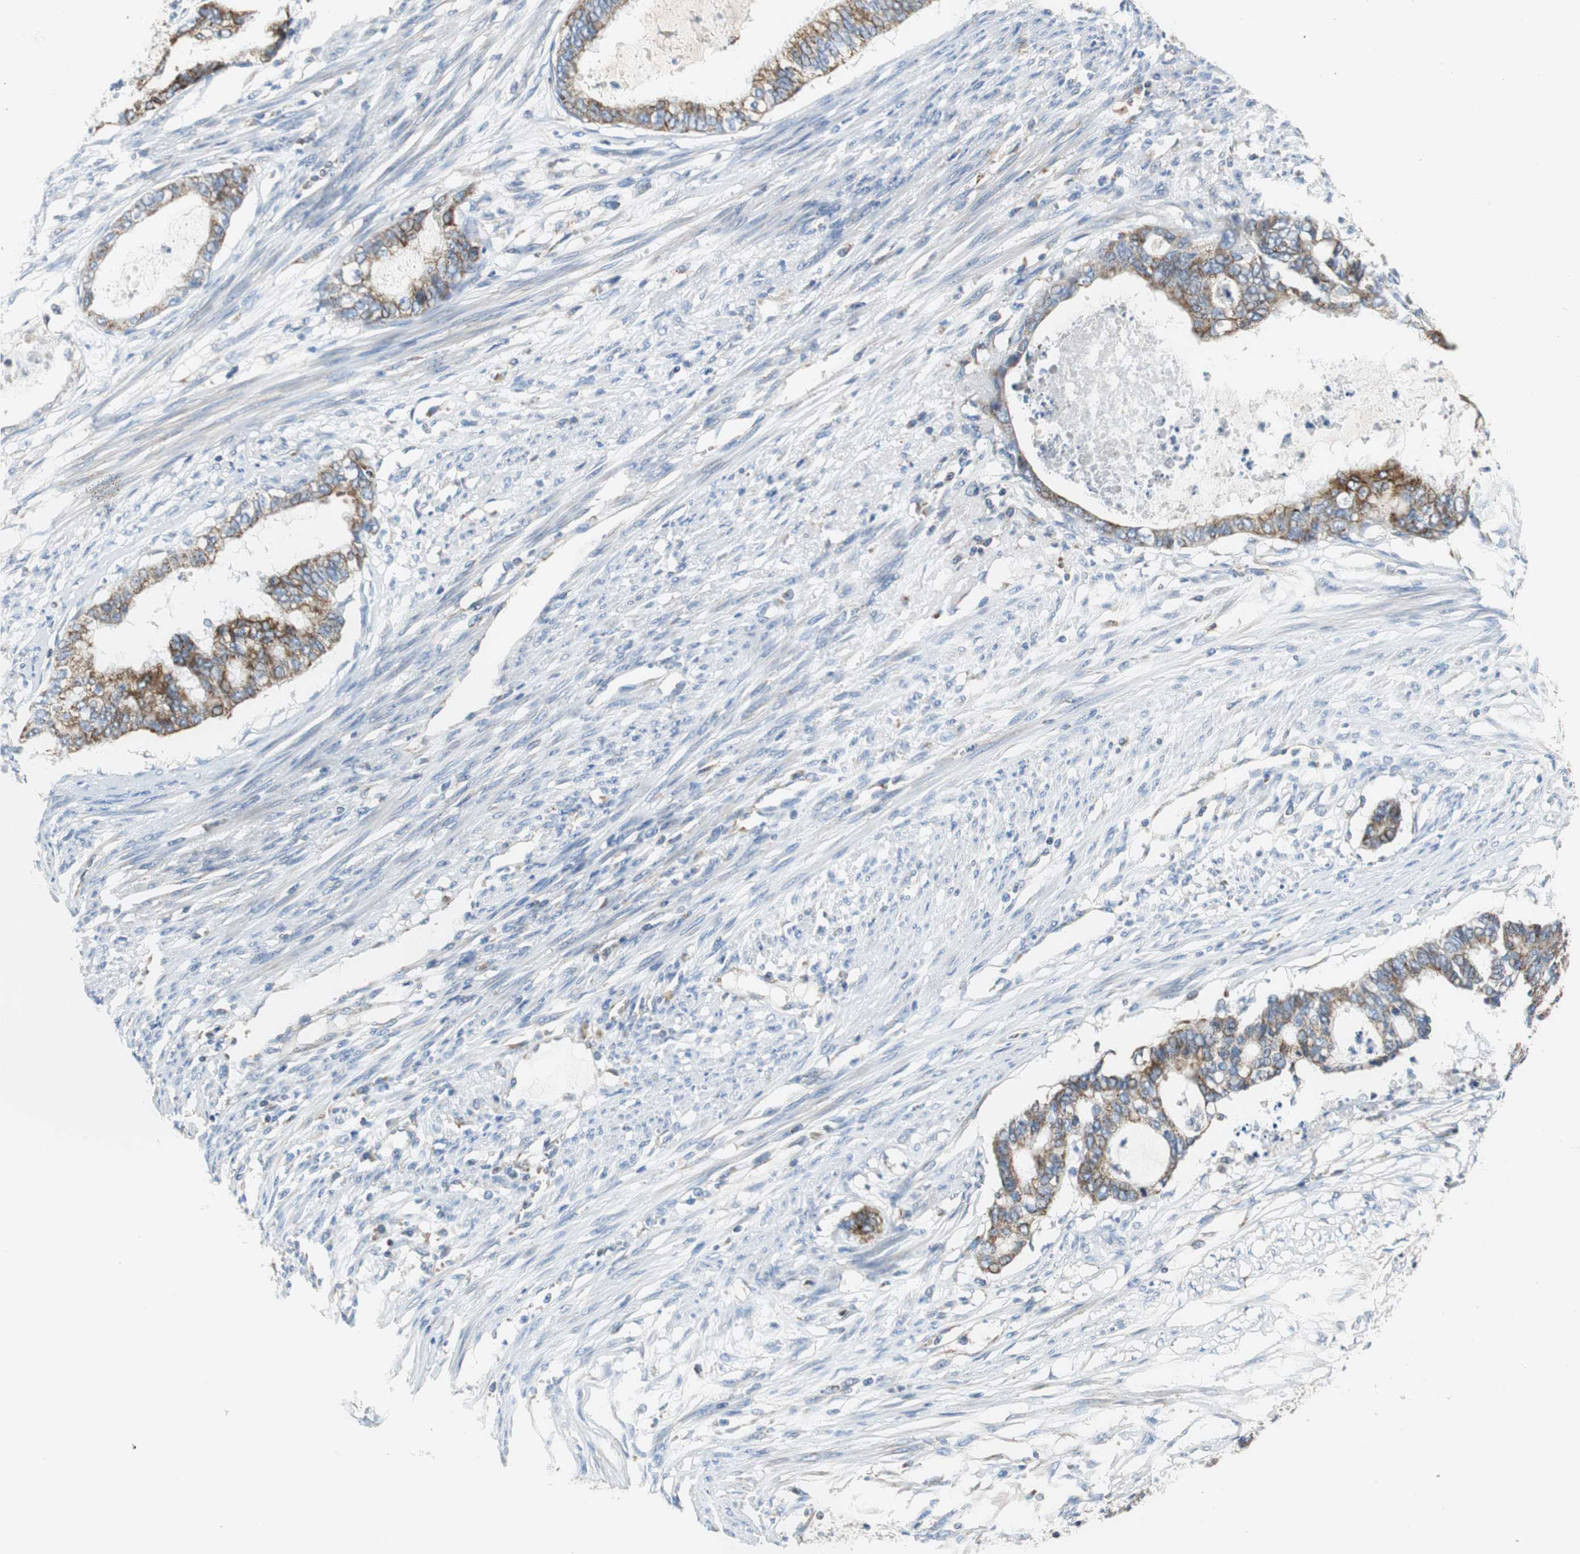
{"staining": {"intensity": "strong", "quantity": ">75%", "location": "cytoplasmic/membranous"}, "tissue": "endometrial cancer", "cell_type": "Tumor cells", "image_type": "cancer", "snomed": [{"axis": "morphology", "description": "Adenocarcinoma, NOS"}, {"axis": "topography", "description": "Endometrium"}], "caption": "Immunohistochemical staining of human adenocarcinoma (endometrial) displays high levels of strong cytoplasmic/membranous protein positivity in about >75% of tumor cells.", "gene": "GSTK1", "patient": {"sex": "female", "age": 79}}